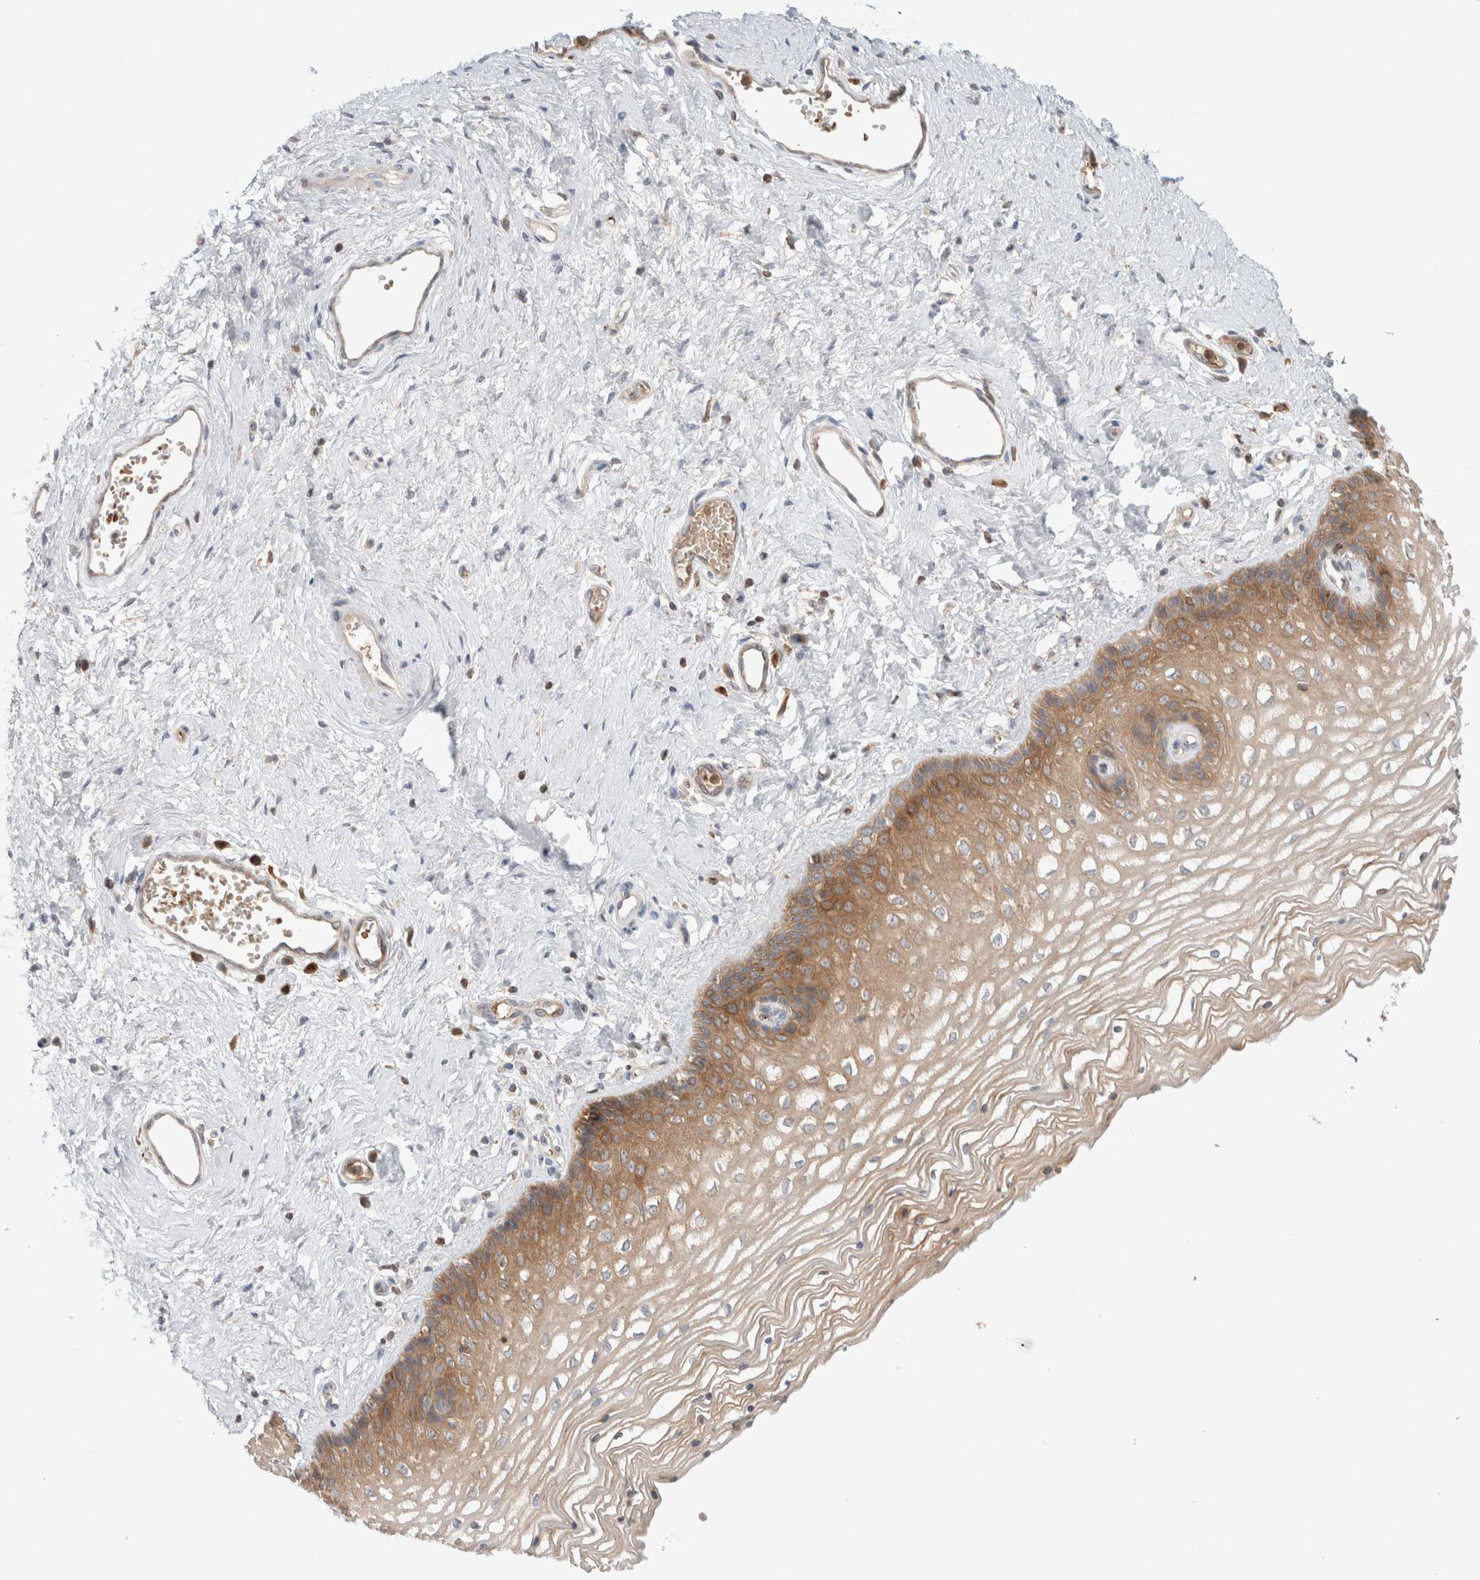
{"staining": {"intensity": "moderate", "quantity": "25%-75%", "location": "cytoplasmic/membranous"}, "tissue": "vagina", "cell_type": "Squamous epithelial cells", "image_type": "normal", "snomed": [{"axis": "morphology", "description": "Normal tissue, NOS"}, {"axis": "topography", "description": "Vagina"}], "caption": "Immunohistochemistry (IHC) histopathology image of benign vagina: vagina stained using immunohistochemistry displays medium levels of moderate protein expression localized specifically in the cytoplasmic/membranous of squamous epithelial cells, appearing as a cytoplasmic/membranous brown color.", "gene": "KLHL14", "patient": {"sex": "female", "age": 46}}